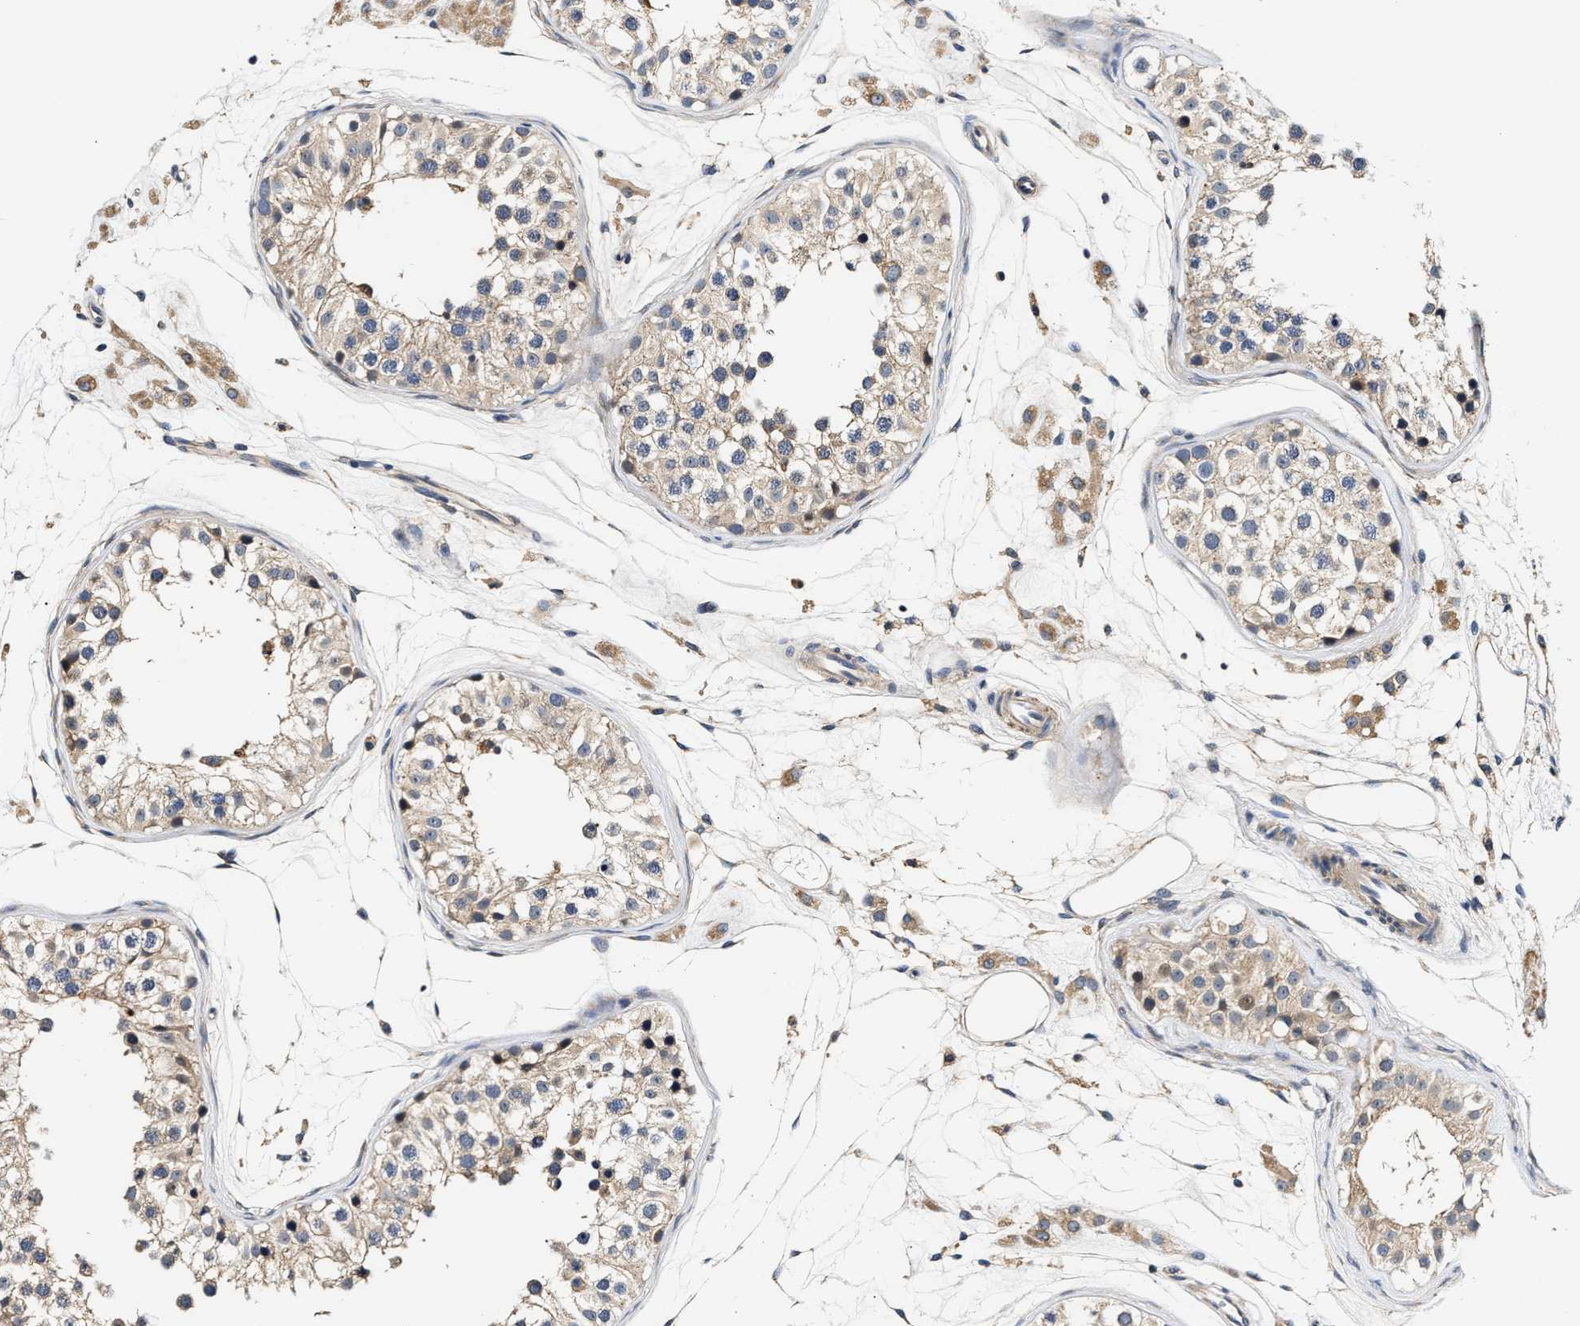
{"staining": {"intensity": "moderate", "quantity": ">75%", "location": "cytoplasmic/membranous"}, "tissue": "testis", "cell_type": "Cells in seminiferous ducts", "image_type": "normal", "snomed": [{"axis": "morphology", "description": "Normal tissue, NOS"}, {"axis": "morphology", "description": "Adenocarcinoma, metastatic, NOS"}, {"axis": "topography", "description": "Testis"}], "caption": "Immunohistochemical staining of benign human testis shows moderate cytoplasmic/membranous protein positivity in approximately >75% of cells in seminiferous ducts. Nuclei are stained in blue.", "gene": "TEX2", "patient": {"sex": "male", "age": 26}}